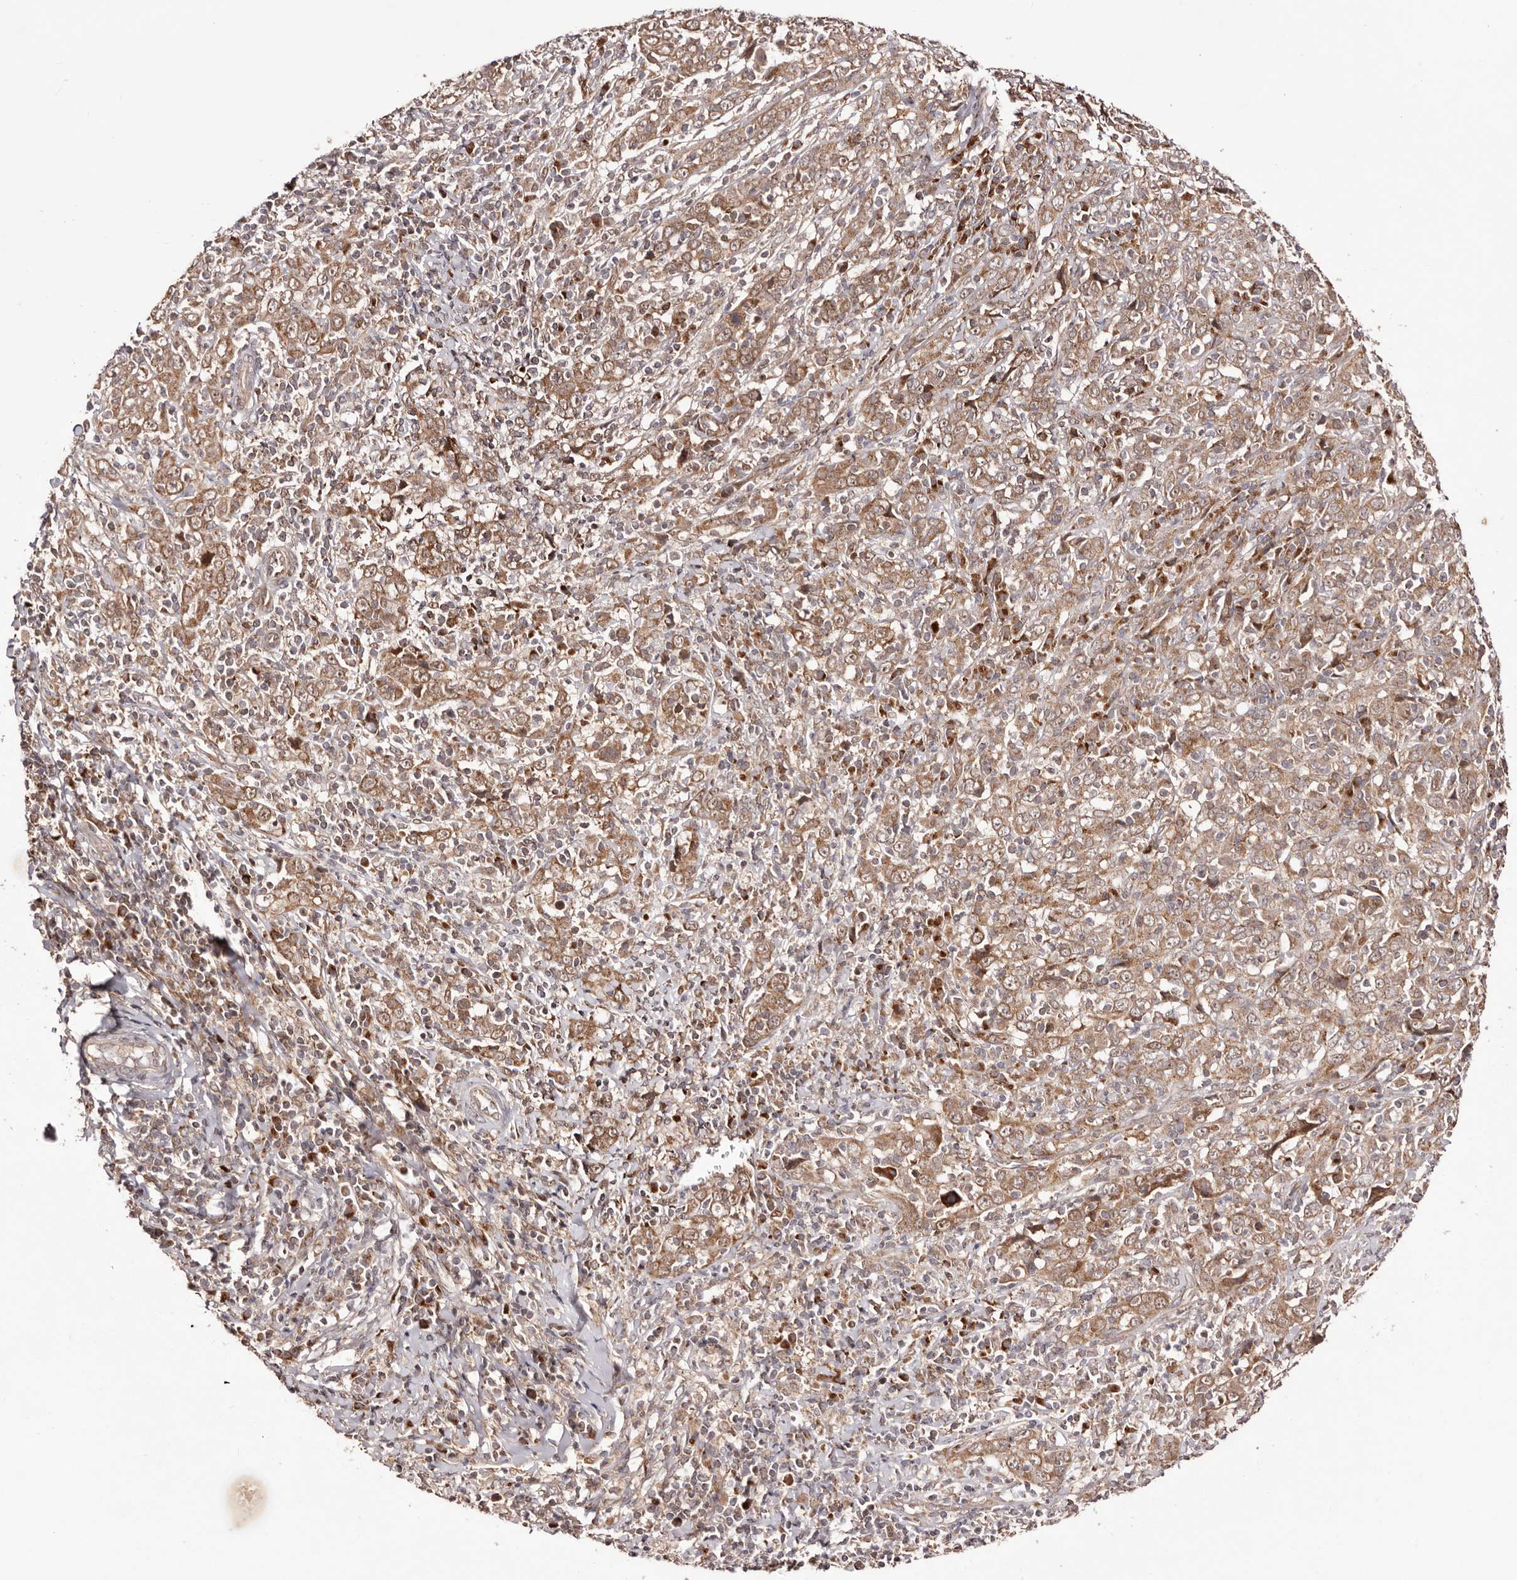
{"staining": {"intensity": "moderate", "quantity": ">75%", "location": "cytoplasmic/membranous"}, "tissue": "cervical cancer", "cell_type": "Tumor cells", "image_type": "cancer", "snomed": [{"axis": "morphology", "description": "Squamous cell carcinoma, NOS"}, {"axis": "topography", "description": "Cervix"}], "caption": "The photomicrograph exhibits immunohistochemical staining of cervical cancer (squamous cell carcinoma). There is moderate cytoplasmic/membranous positivity is identified in approximately >75% of tumor cells.", "gene": "EGR3", "patient": {"sex": "female", "age": 46}}